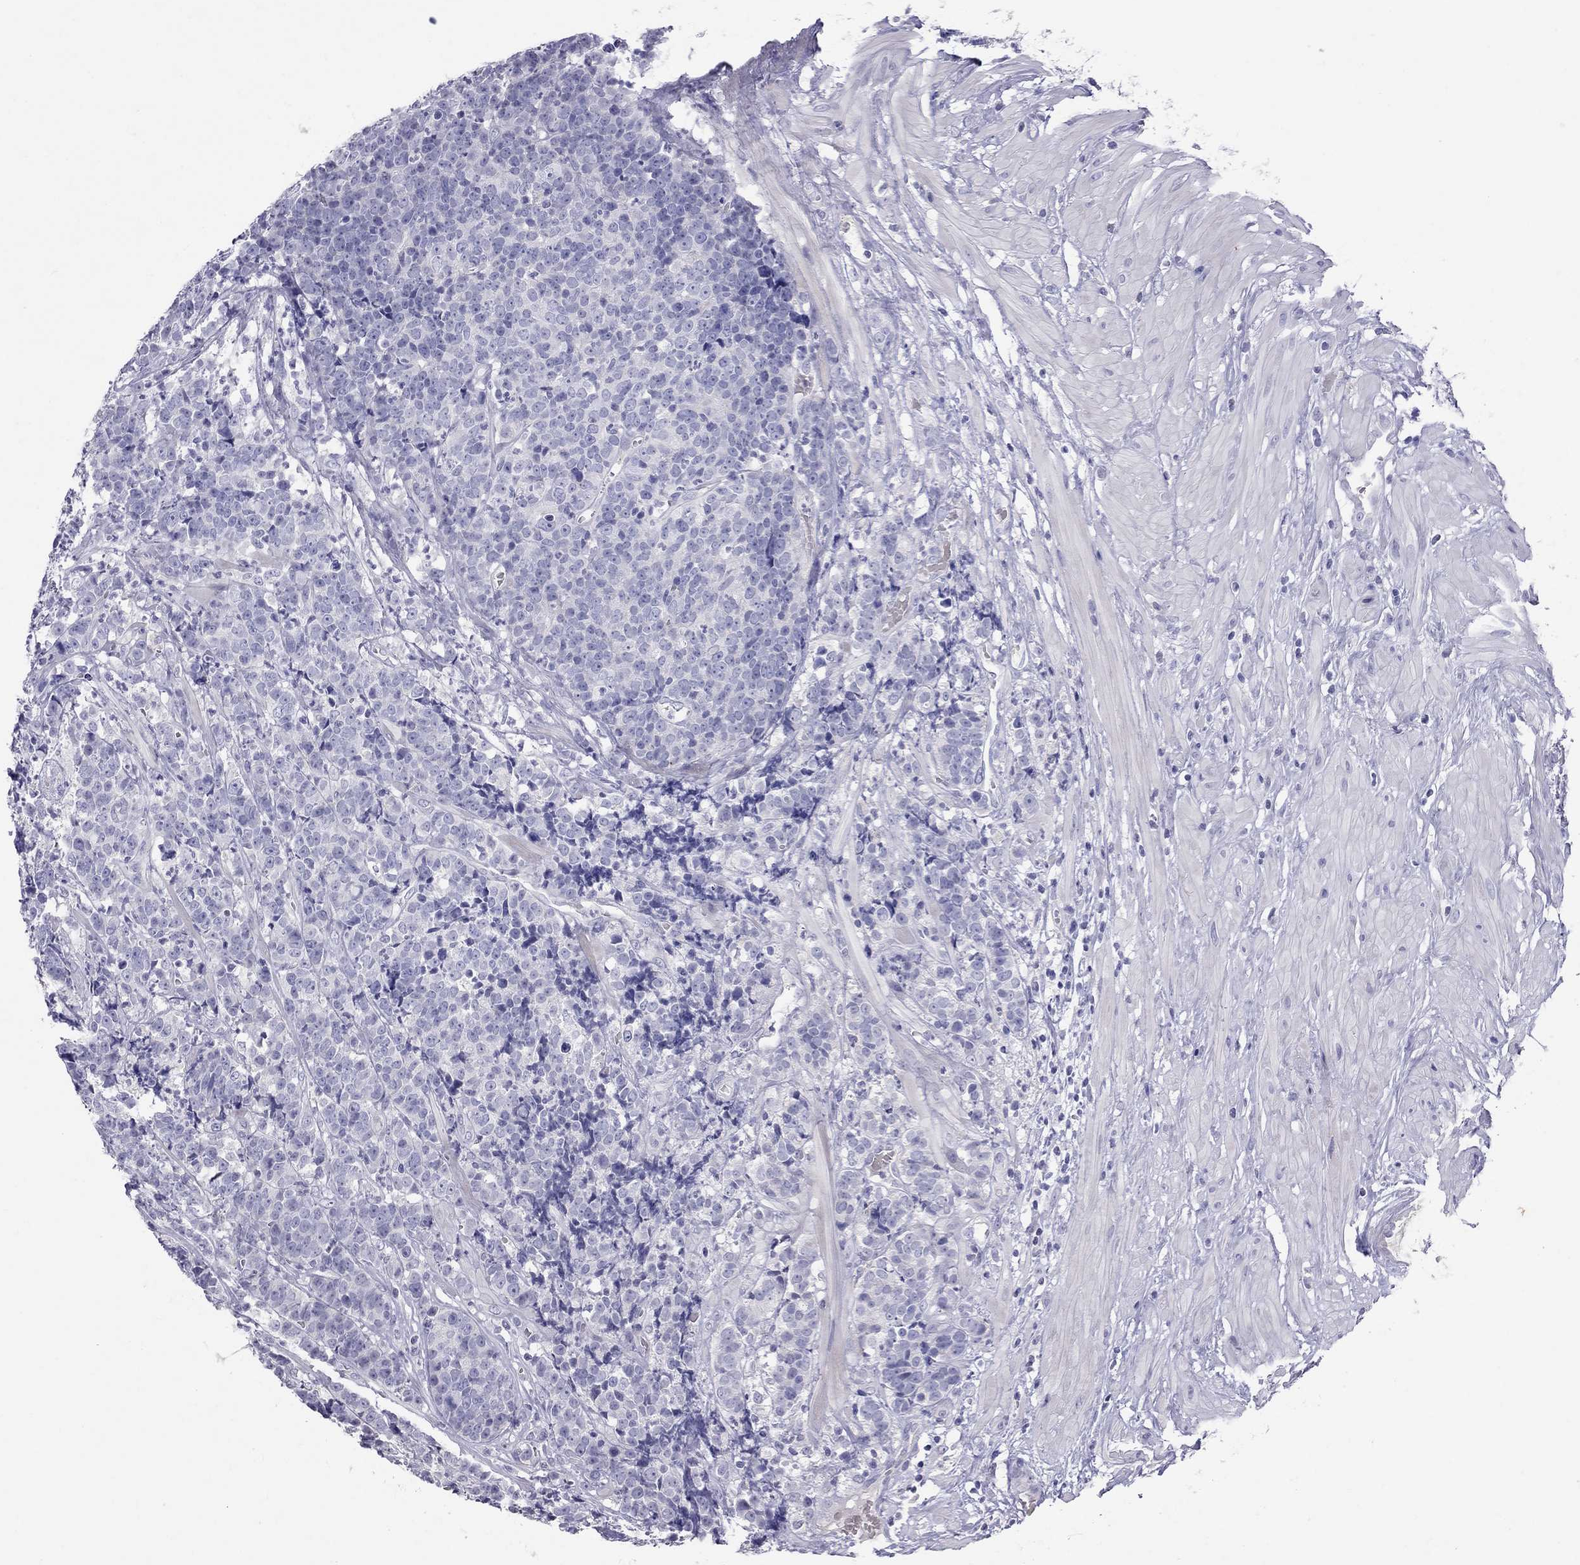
{"staining": {"intensity": "negative", "quantity": "none", "location": "none"}, "tissue": "prostate cancer", "cell_type": "Tumor cells", "image_type": "cancer", "snomed": [{"axis": "morphology", "description": "Adenocarcinoma, NOS"}, {"axis": "topography", "description": "Prostate"}], "caption": "Immunohistochemistry image of adenocarcinoma (prostate) stained for a protein (brown), which shows no positivity in tumor cells. (Stains: DAB (3,3'-diaminobenzidine) IHC with hematoxylin counter stain, Microscopy: brightfield microscopy at high magnification).", "gene": "MUC16", "patient": {"sex": "male", "age": 67}}